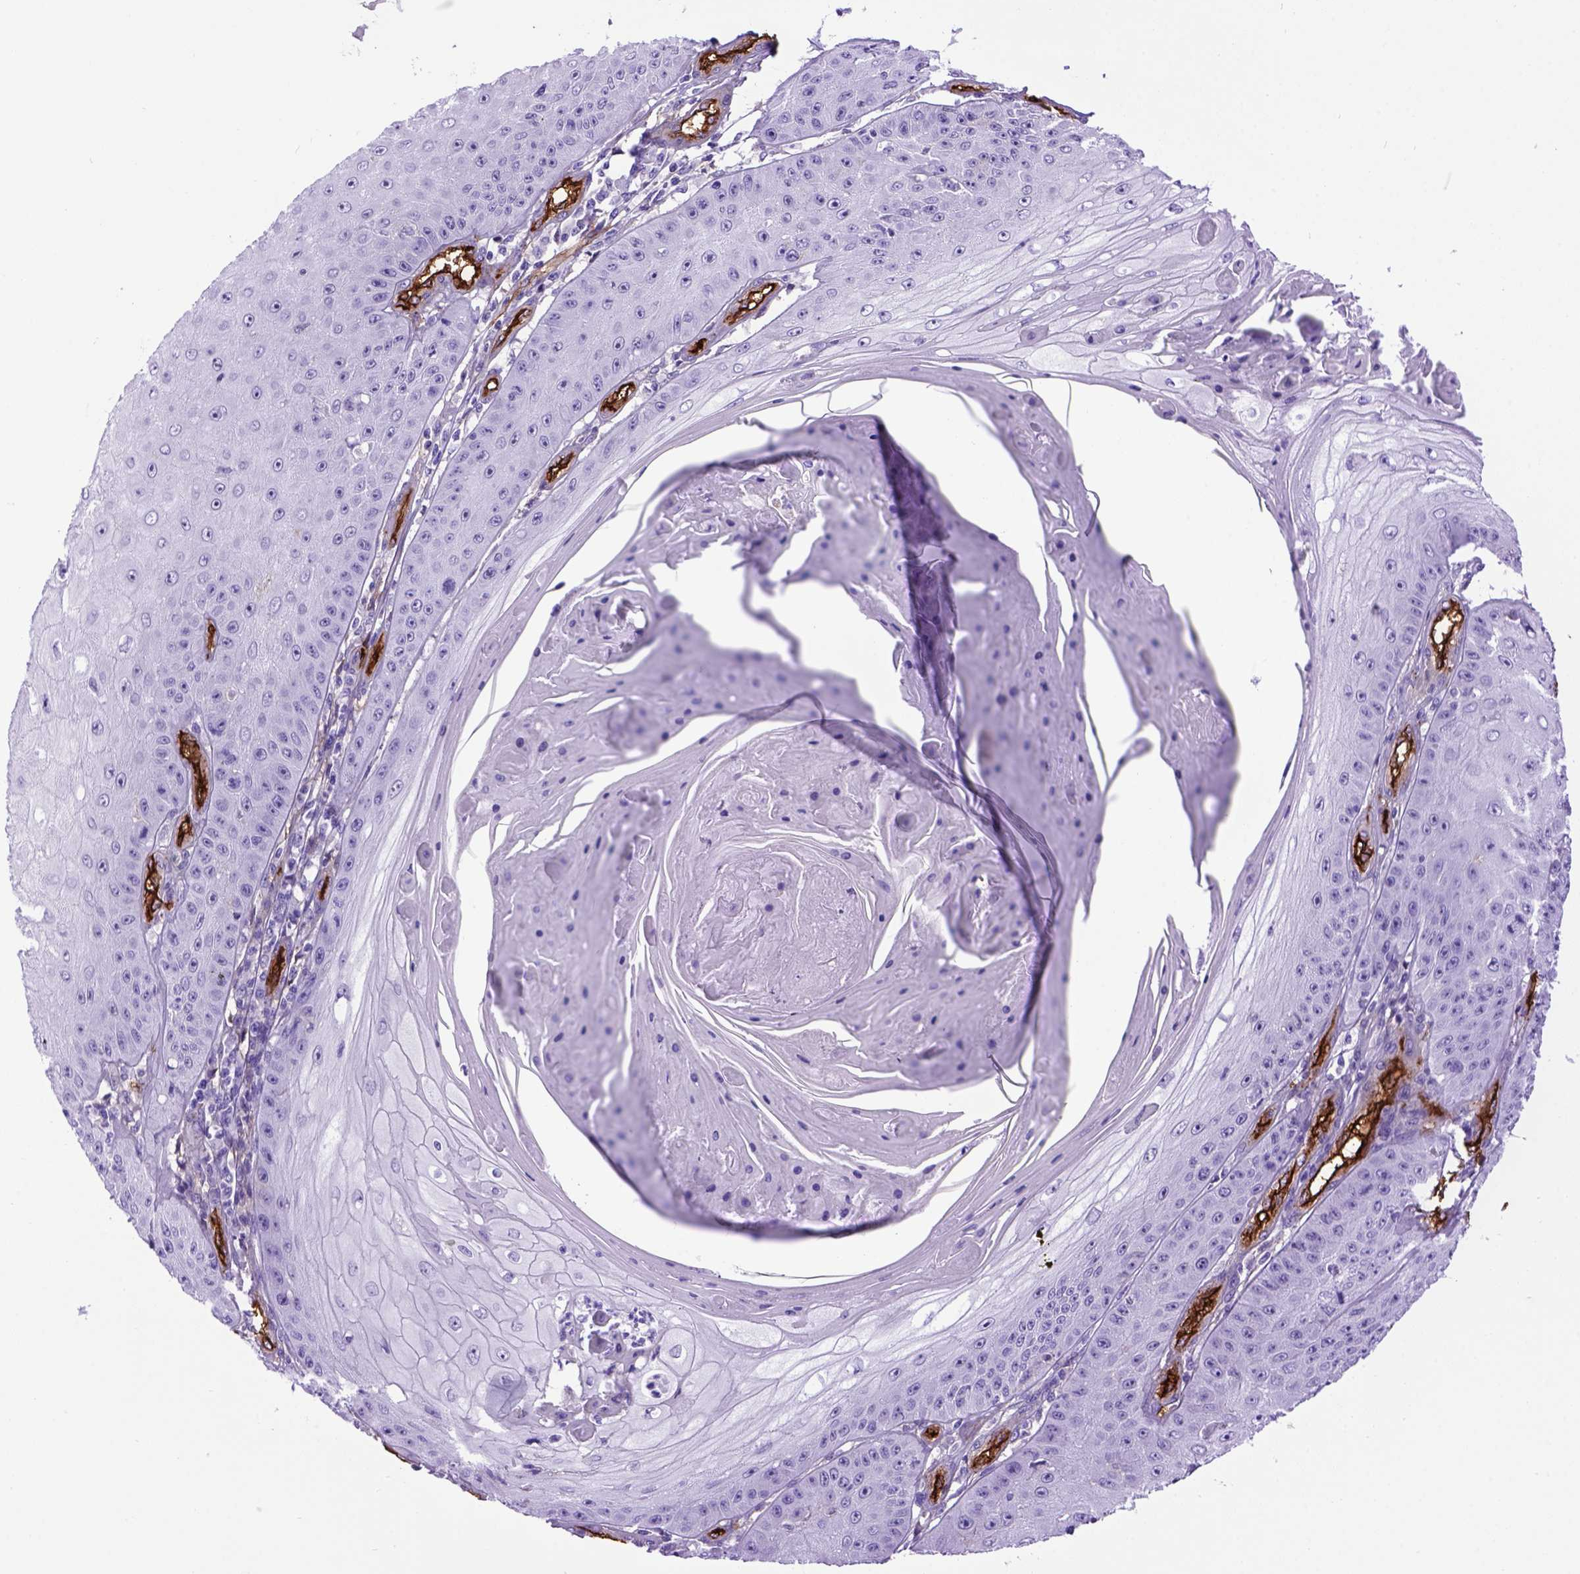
{"staining": {"intensity": "negative", "quantity": "none", "location": "none"}, "tissue": "skin cancer", "cell_type": "Tumor cells", "image_type": "cancer", "snomed": [{"axis": "morphology", "description": "Squamous cell carcinoma, NOS"}, {"axis": "topography", "description": "Skin"}], "caption": "Human skin cancer stained for a protein using immunohistochemistry (IHC) reveals no expression in tumor cells.", "gene": "ENG", "patient": {"sex": "male", "age": 70}}